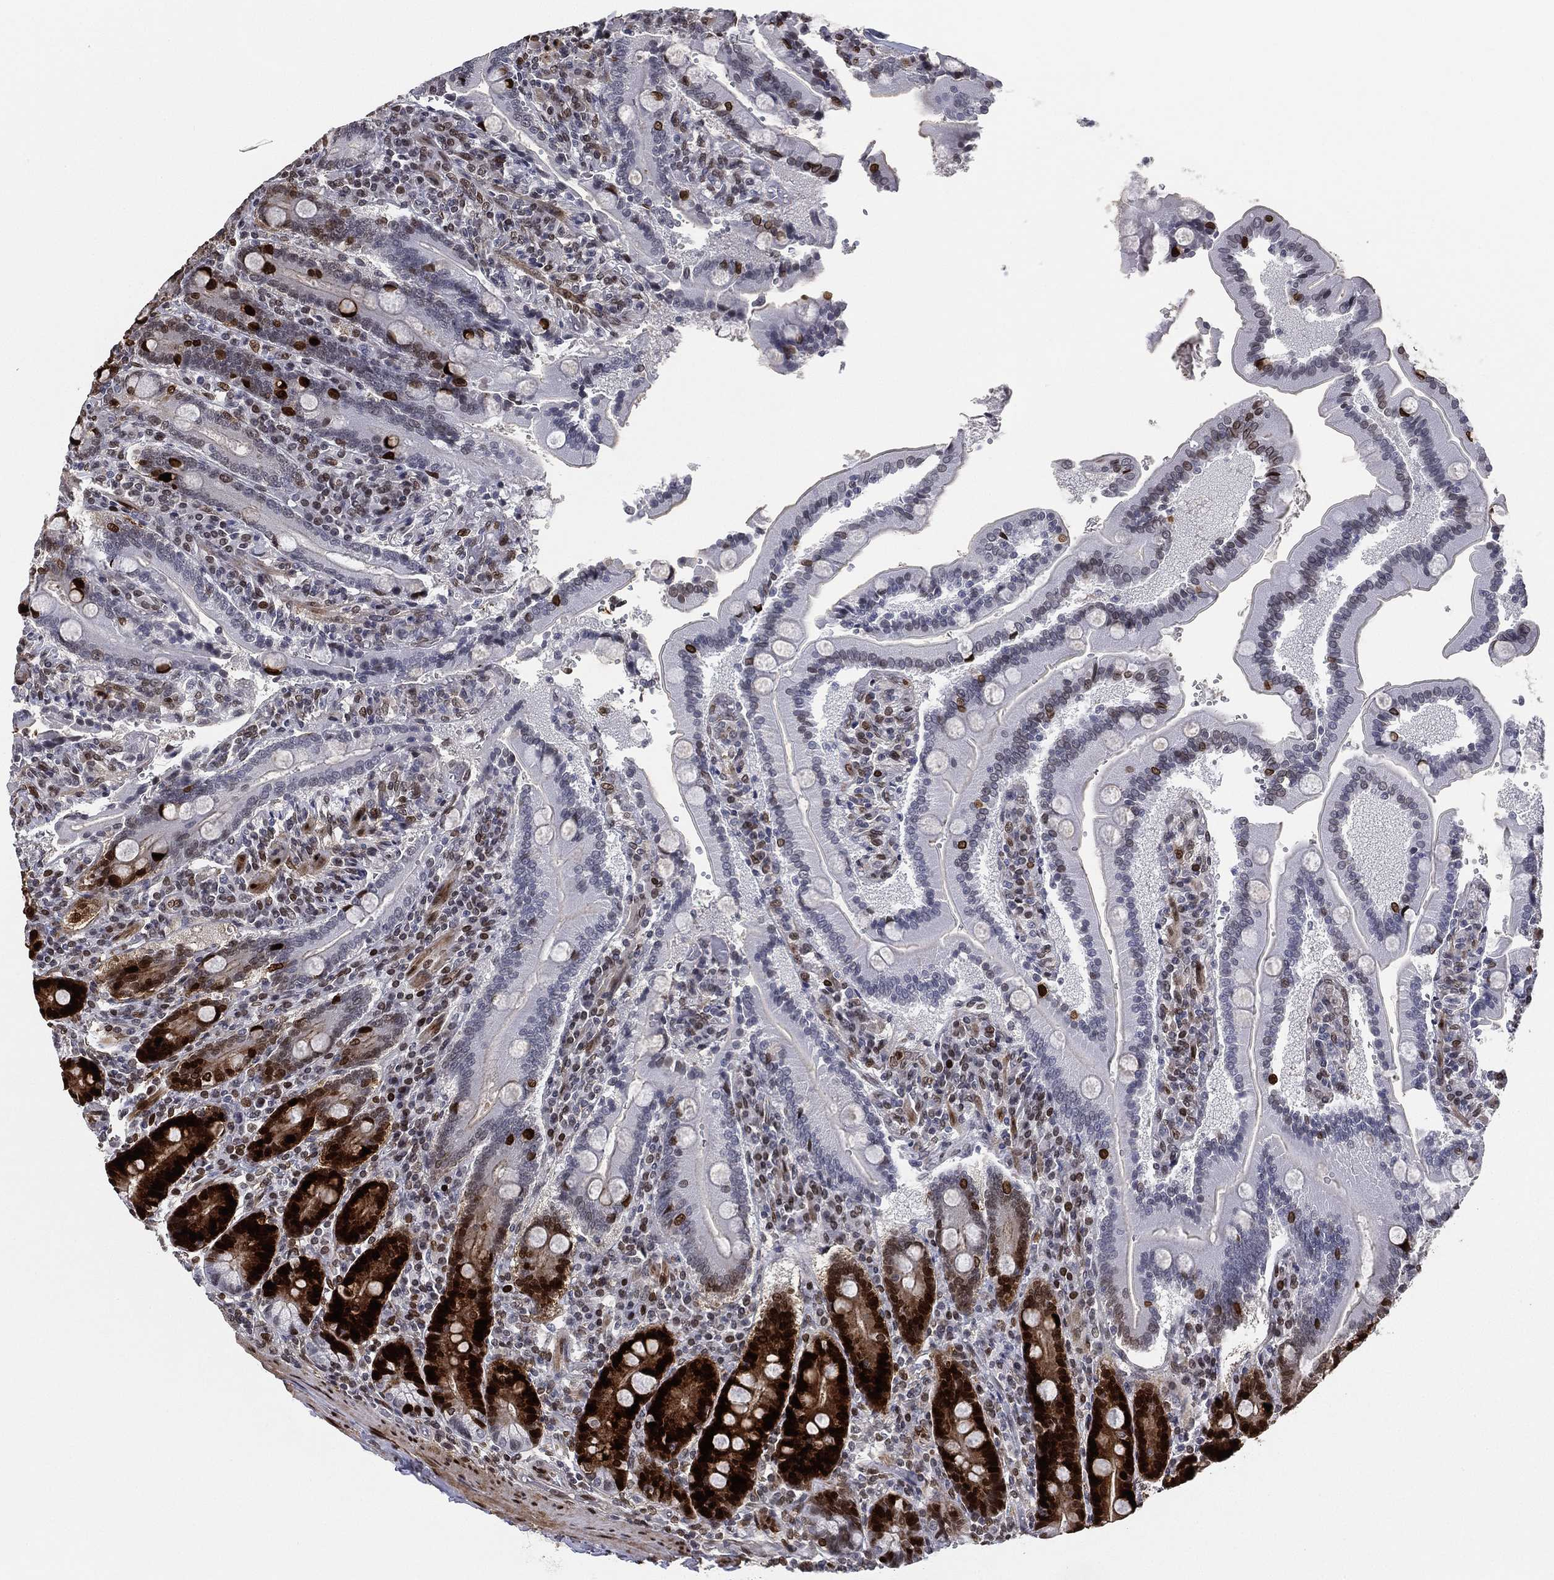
{"staining": {"intensity": "strong", "quantity": "<25%", "location": "nuclear"}, "tissue": "duodenum", "cell_type": "Glandular cells", "image_type": "normal", "snomed": [{"axis": "morphology", "description": "Normal tissue, NOS"}, {"axis": "topography", "description": "Duodenum"}], "caption": "Duodenum stained with DAB (3,3'-diaminobenzidine) immunohistochemistry (IHC) reveals medium levels of strong nuclear positivity in approximately <25% of glandular cells.", "gene": "LMNB1", "patient": {"sex": "female", "age": 62}}